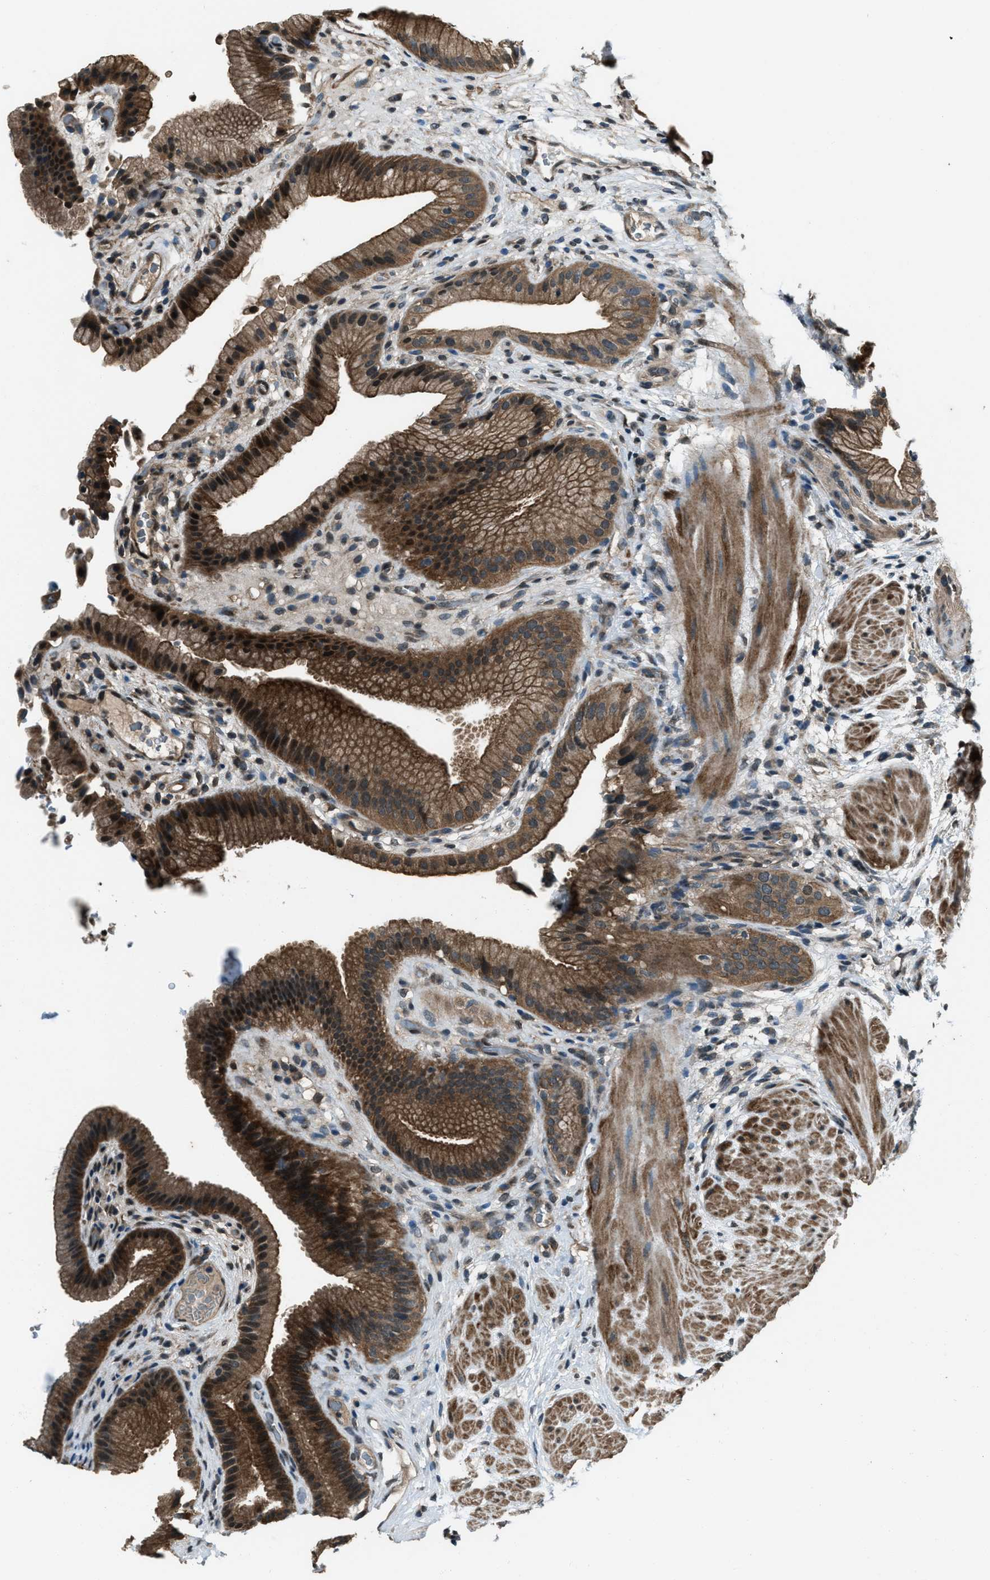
{"staining": {"intensity": "strong", "quantity": ">75%", "location": "cytoplasmic/membranous"}, "tissue": "gallbladder", "cell_type": "Glandular cells", "image_type": "normal", "snomed": [{"axis": "morphology", "description": "Normal tissue, NOS"}, {"axis": "topography", "description": "Gallbladder"}], "caption": "Immunohistochemical staining of benign gallbladder shows strong cytoplasmic/membranous protein expression in about >75% of glandular cells.", "gene": "SVIL", "patient": {"sex": "male", "age": 49}}